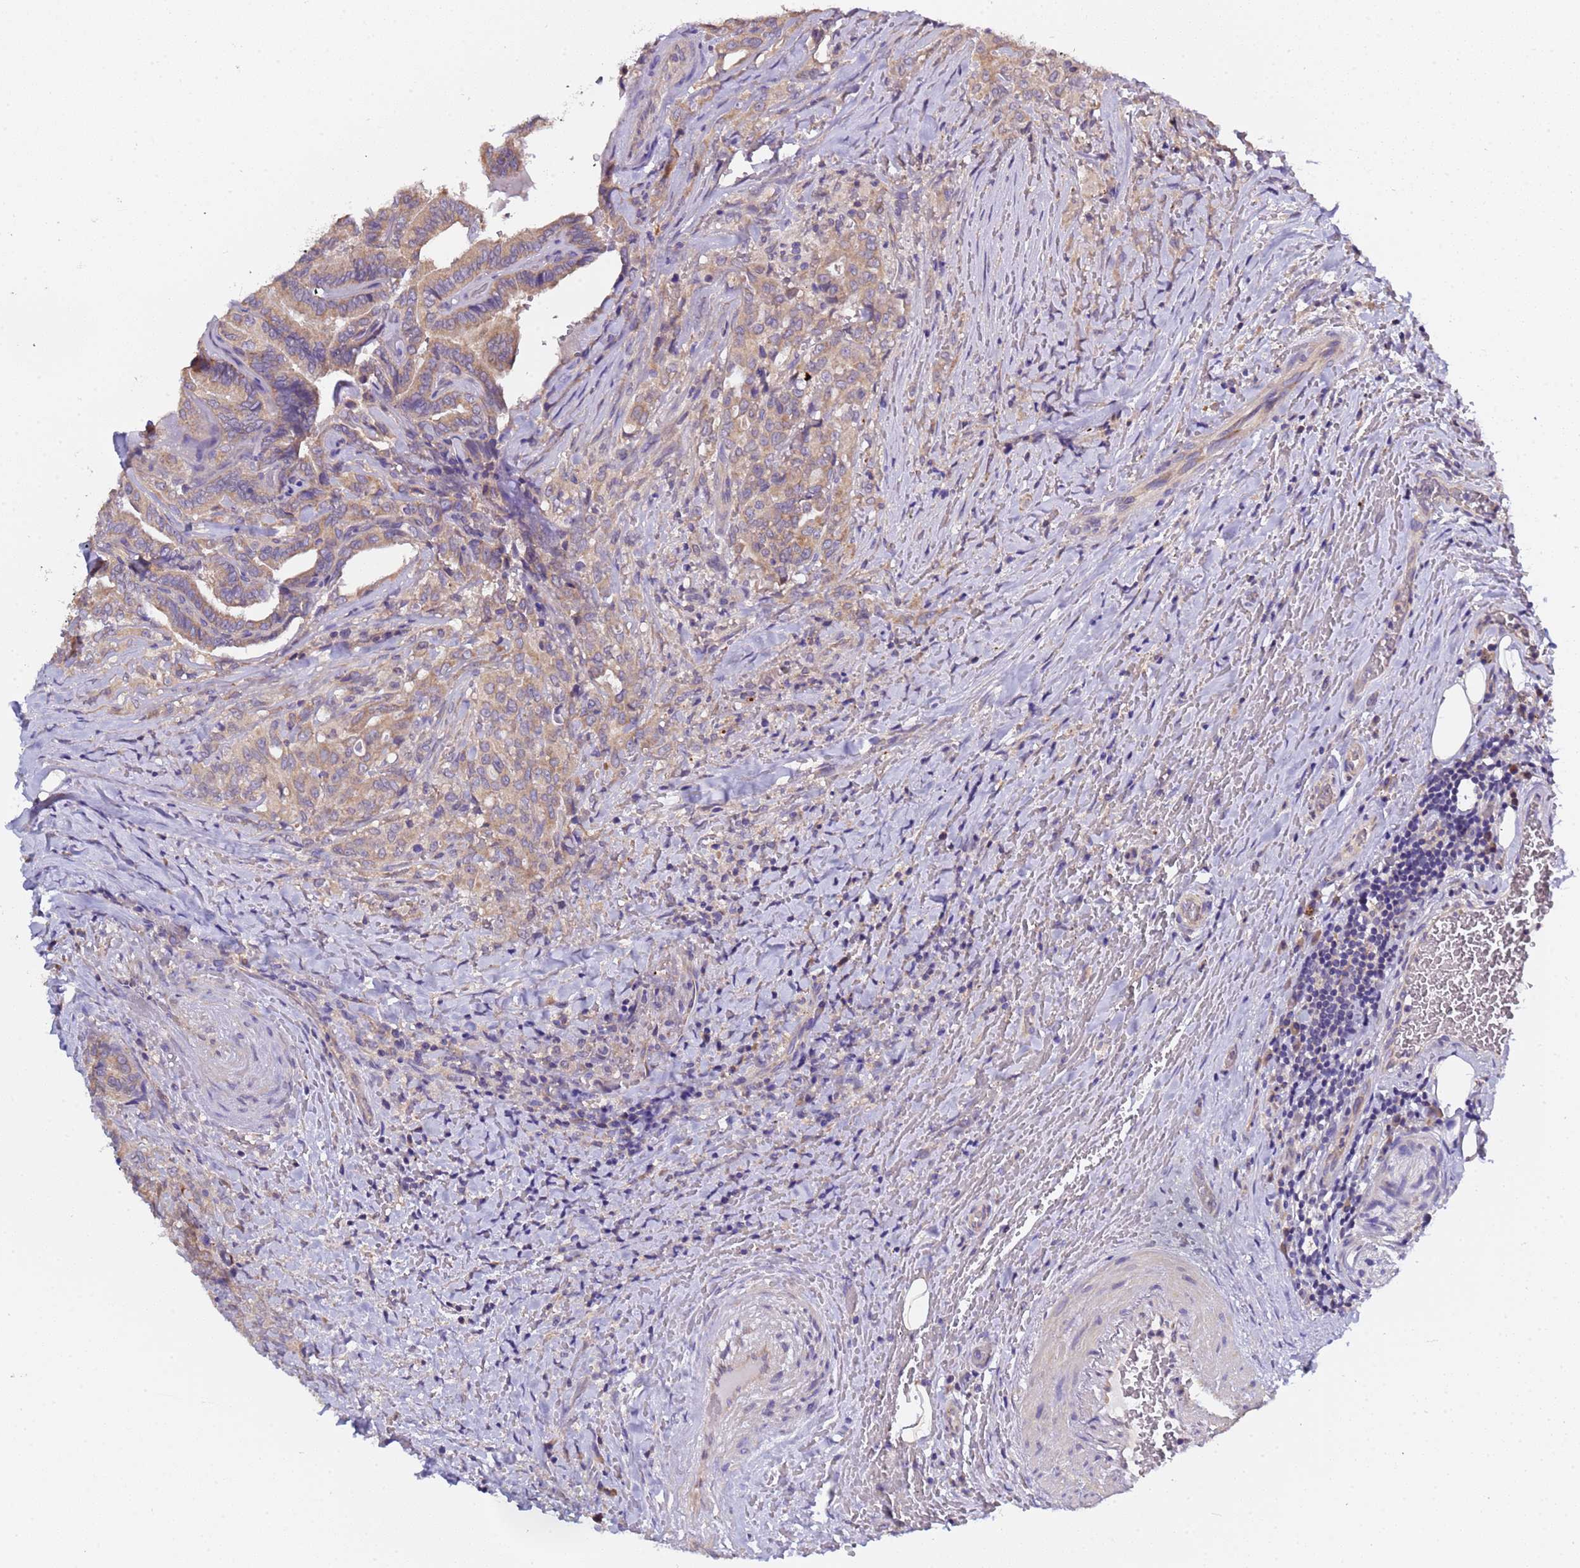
{"staining": {"intensity": "weak", "quantity": ">75%", "location": "cytoplasmic/membranous"}, "tissue": "thyroid cancer", "cell_type": "Tumor cells", "image_type": "cancer", "snomed": [{"axis": "morphology", "description": "Papillary adenocarcinoma, NOS"}, {"axis": "topography", "description": "Thyroid gland"}], "caption": "The micrograph demonstrates immunohistochemical staining of thyroid papillary adenocarcinoma. There is weak cytoplasmic/membranous expression is seen in approximately >75% of tumor cells. The staining was performed using DAB, with brown indicating positive protein expression. Nuclei are stained blue with hematoxylin.", "gene": "ELMOD2", "patient": {"sex": "male", "age": 61}}